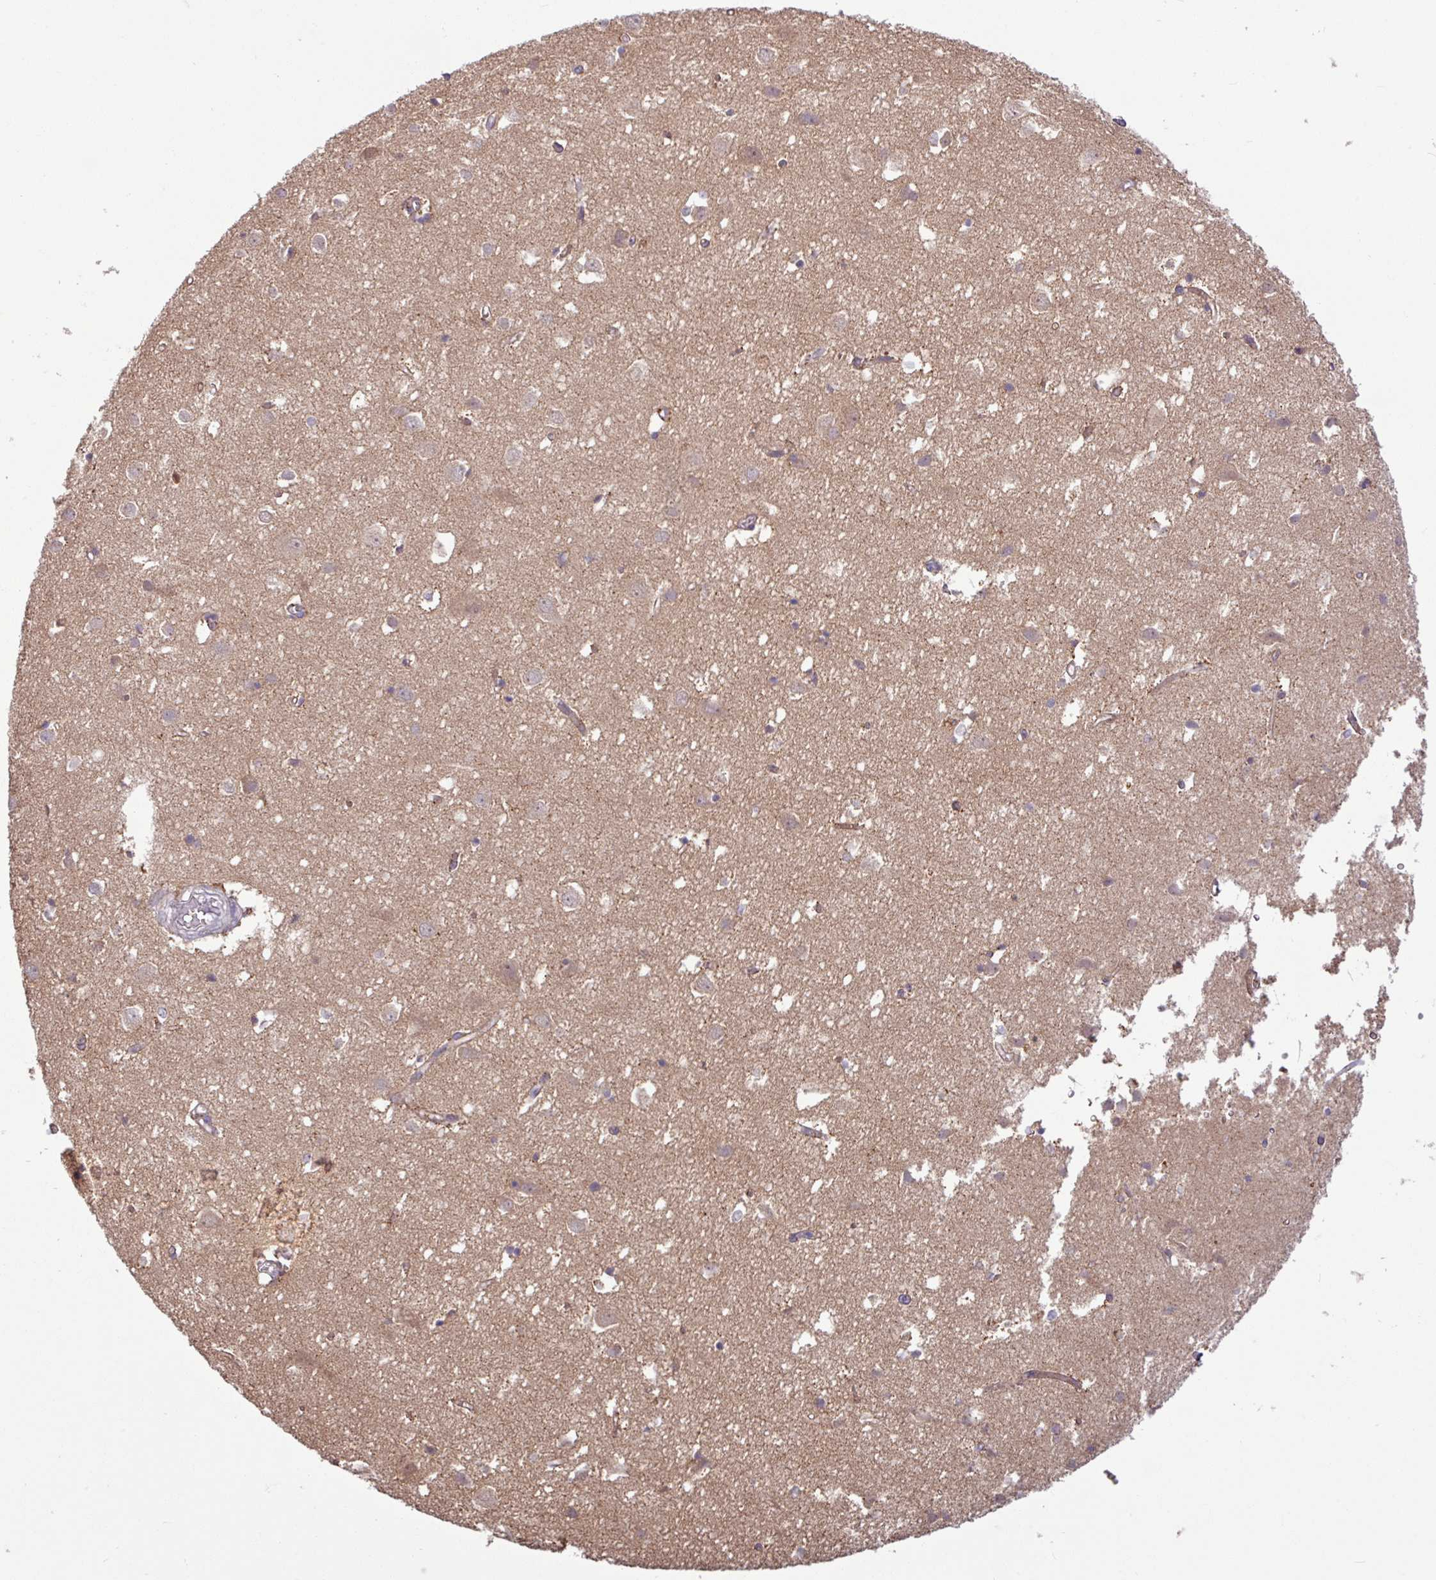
{"staining": {"intensity": "moderate", "quantity": ">75%", "location": "cytoplasmic/membranous"}, "tissue": "cerebral cortex", "cell_type": "Endothelial cells", "image_type": "normal", "snomed": [{"axis": "morphology", "description": "Normal tissue, NOS"}, {"axis": "topography", "description": "Cerebral cortex"}], "caption": "The histopathology image reveals immunohistochemical staining of benign cerebral cortex. There is moderate cytoplasmic/membranous positivity is present in about >75% of endothelial cells.", "gene": "B4GALNT4", "patient": {"sex": "male", "age": 70}}